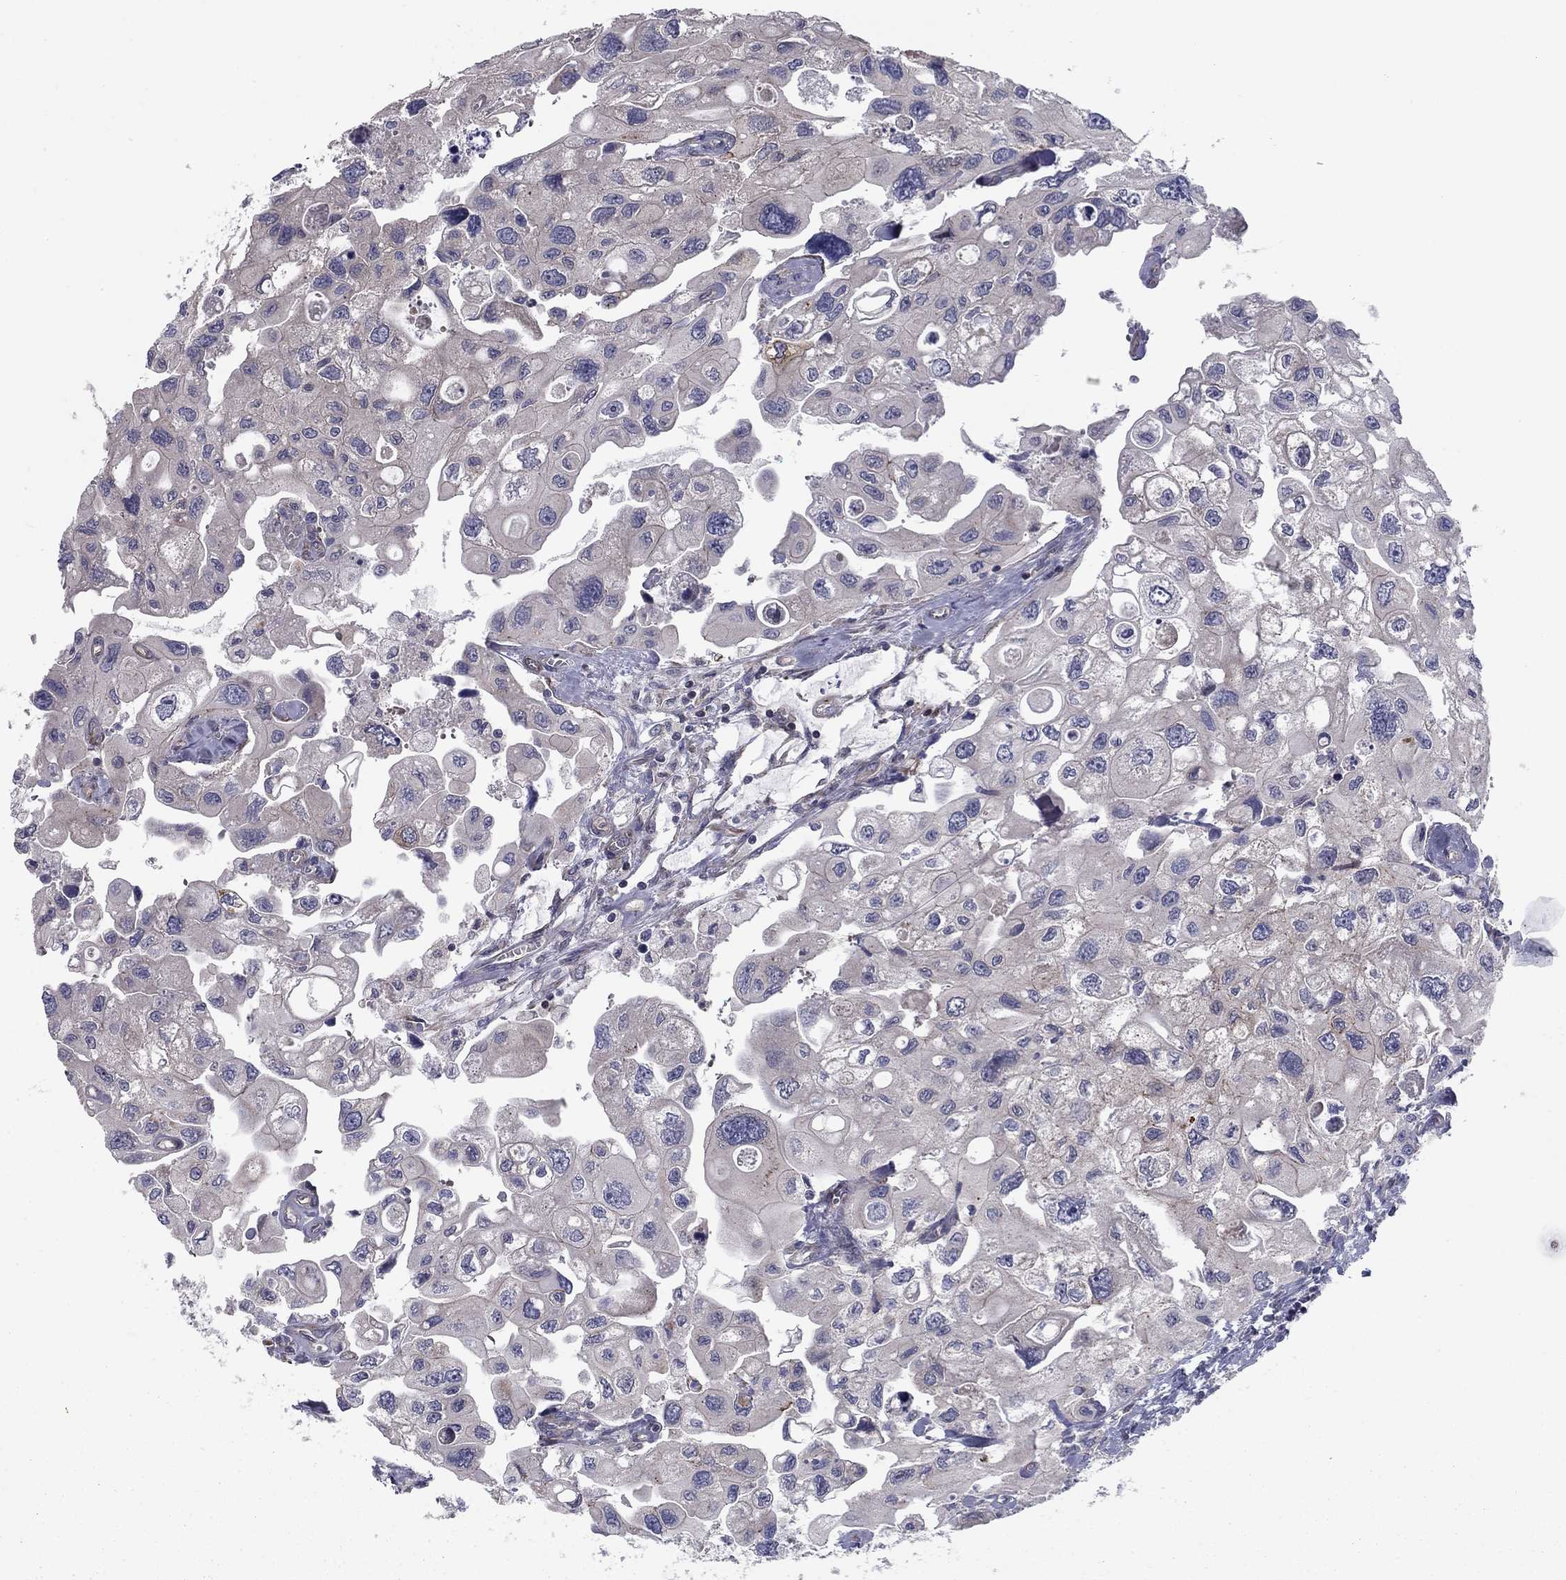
{"staining": {"intensity": "negative", "quantity": "none", "location": "none"}, "tissue": "urothelial cancer", "cell_type": "Tumor cells", "image_type": "cancer", "snomed": [{"axis": "morphology", "description": "Urothelial carcinoma, High grade"}, {"axis": "topography", "description": "Urinary bladder"}], "caption": "Image shows no protein staining in tumor cells of urothelial cancer tissue.", "gene": "CLSTN1", "patient": {"sex": "male", "age": 59}}